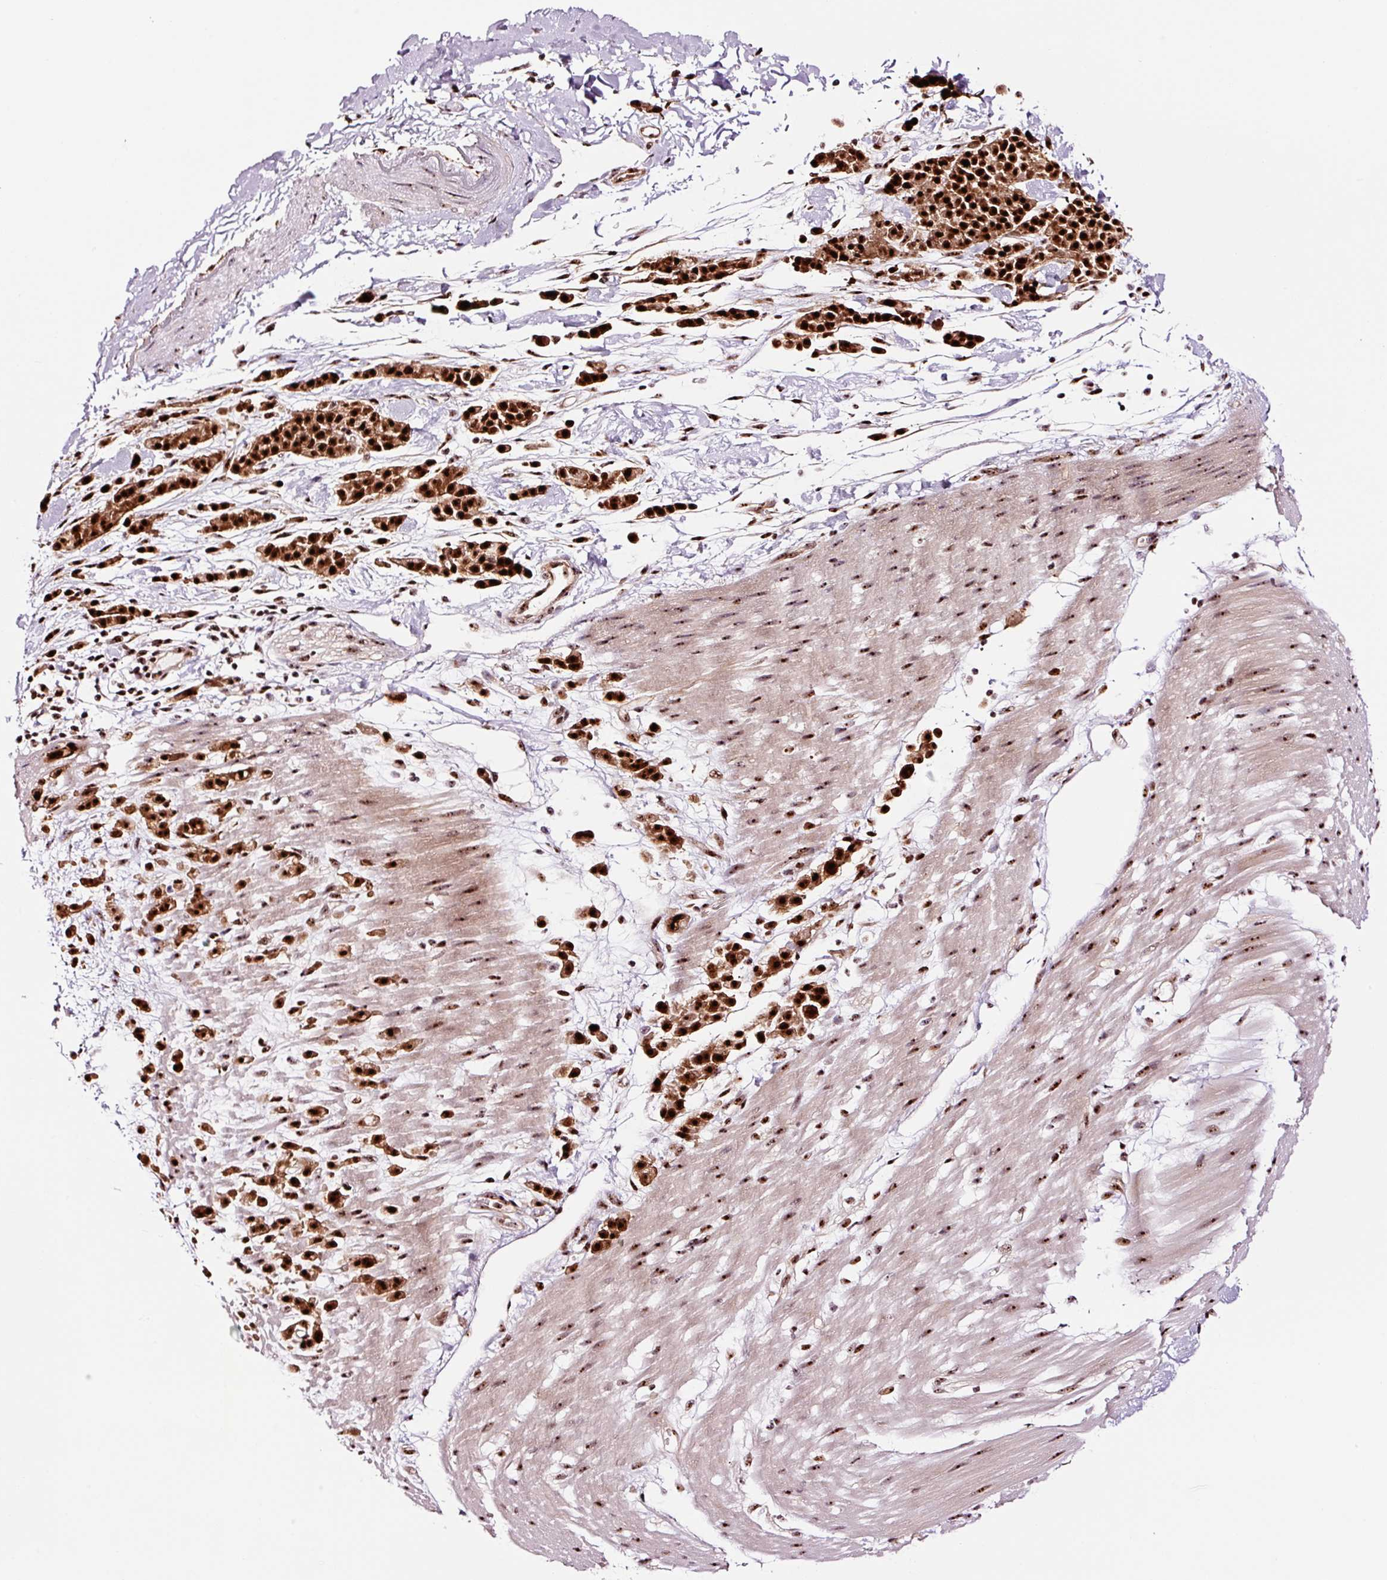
{"staining": {"intensity": "strong", "quantity": ">75%", "location": "nuclear"}, "tissue": "pancreatic cancer", "cell_type": "Tumor cells", "image_type": "cancer", "snomed": [{"axis": "morphology", "description": "Normal tissue, NOS"}, {"axis": "morphology", "description": "Adenocarcinoma, NOS"}, {"axis": "topography", "description": "Pancreas"}], "caption": "Pancreatic cancer (adenocarcinoma) stained for a protein exhibits strong nuclear positivity in tumor cells.", "gene": "GNL3", "patient": {"sex": "female", "age": 64}}